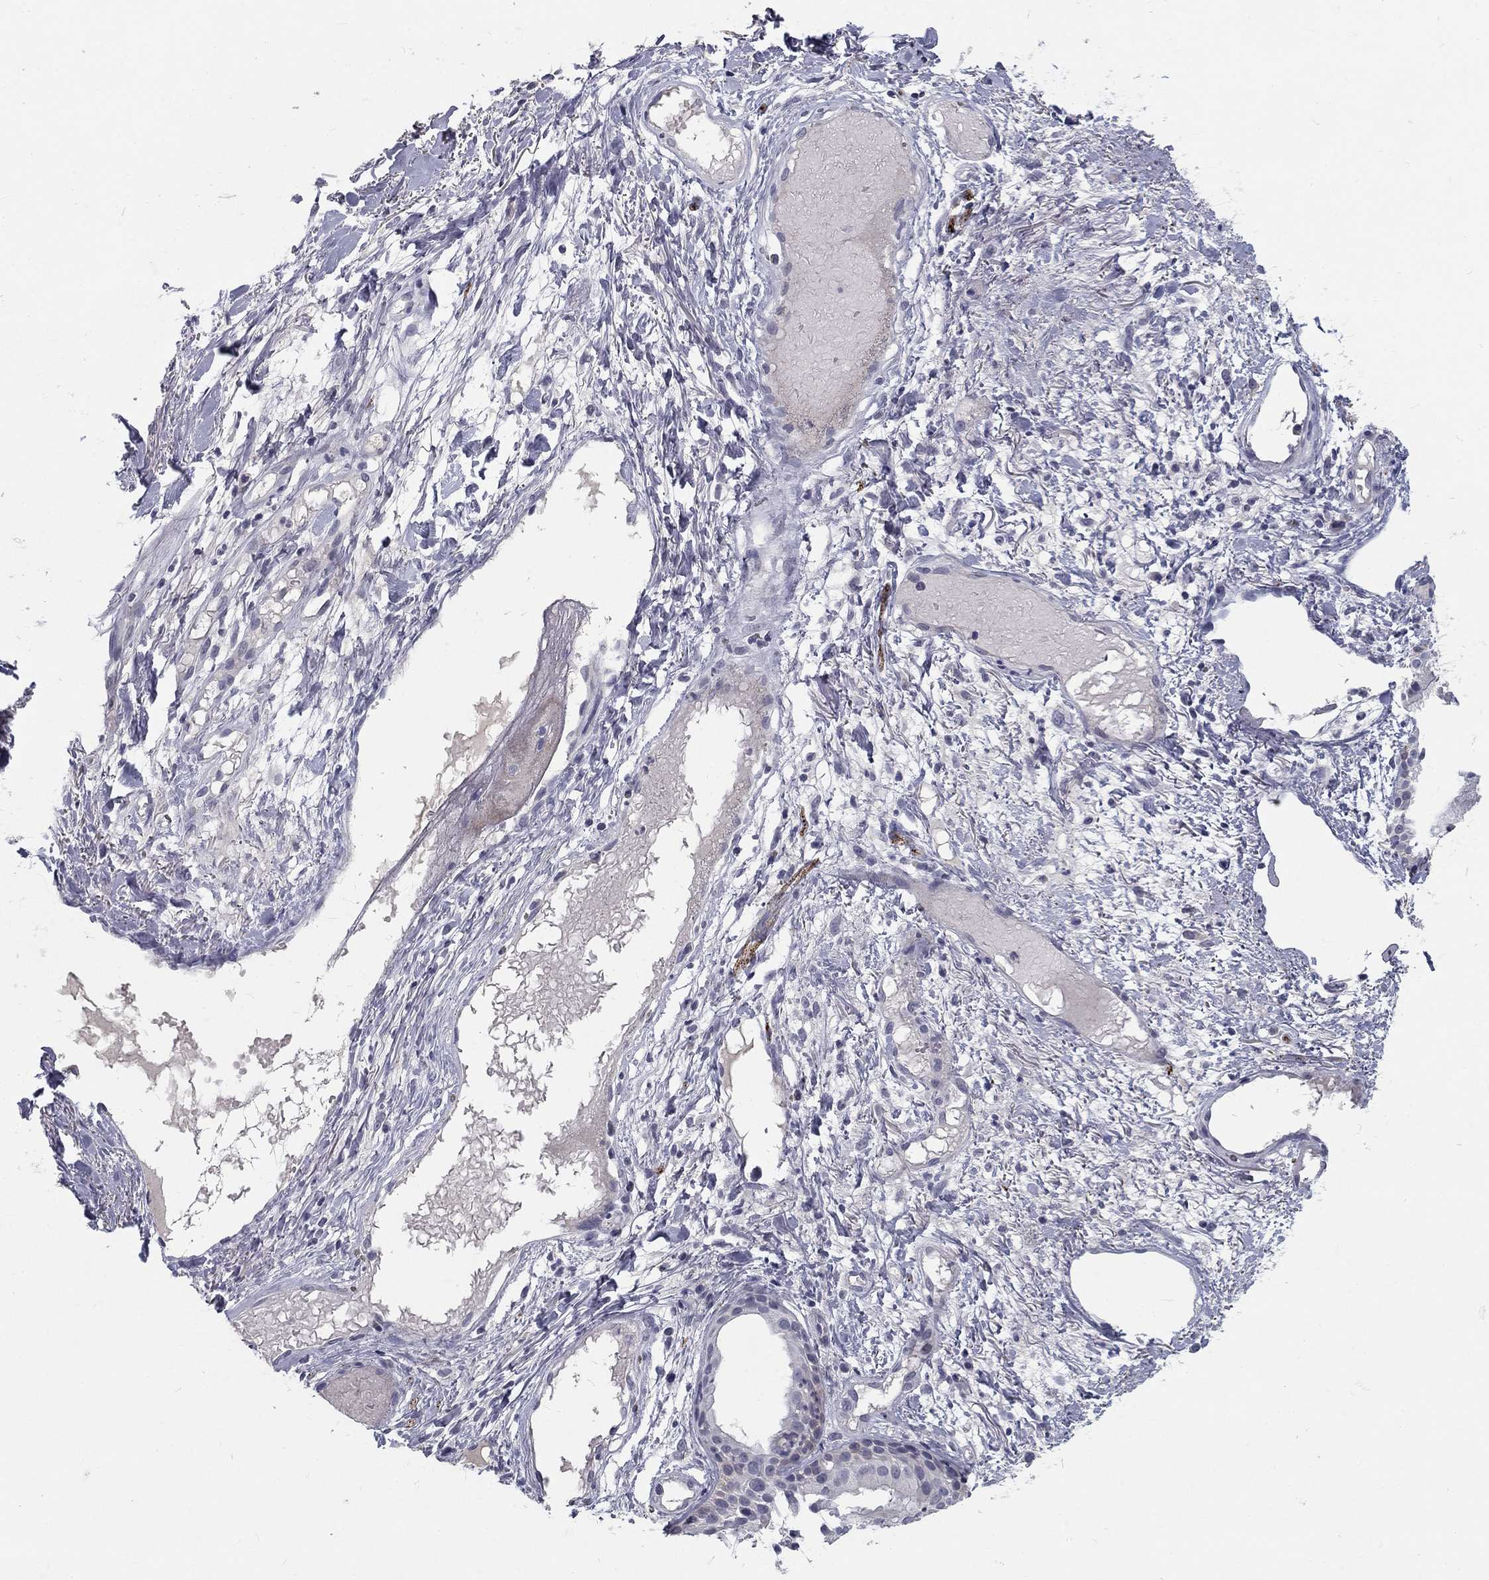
{"staining": {"intensity": "negative", "quantity": "none", "location": "none"}, "tissue": "soft tissue", "cell_type": "Fibroblasts", "image_type": "normal", "snomed": [{"axis": "morphology", "description": "Normal tissue, NOS"}, {"axis": "topography", "description": "Cartilage tissue"}], "caption": "Immunohistochemical staining of normal human soft tissue reveals no significant staining in fibroblasts. (Stains: DAB (3,3'-diaminobenzidine) immunohistochemistry (IHC) with hematoxylin counter stain, Microscopy: brightfield microscopy at high magnification).", "gene": "NOS1", "patient": {"sex": "male", "age": 62}}